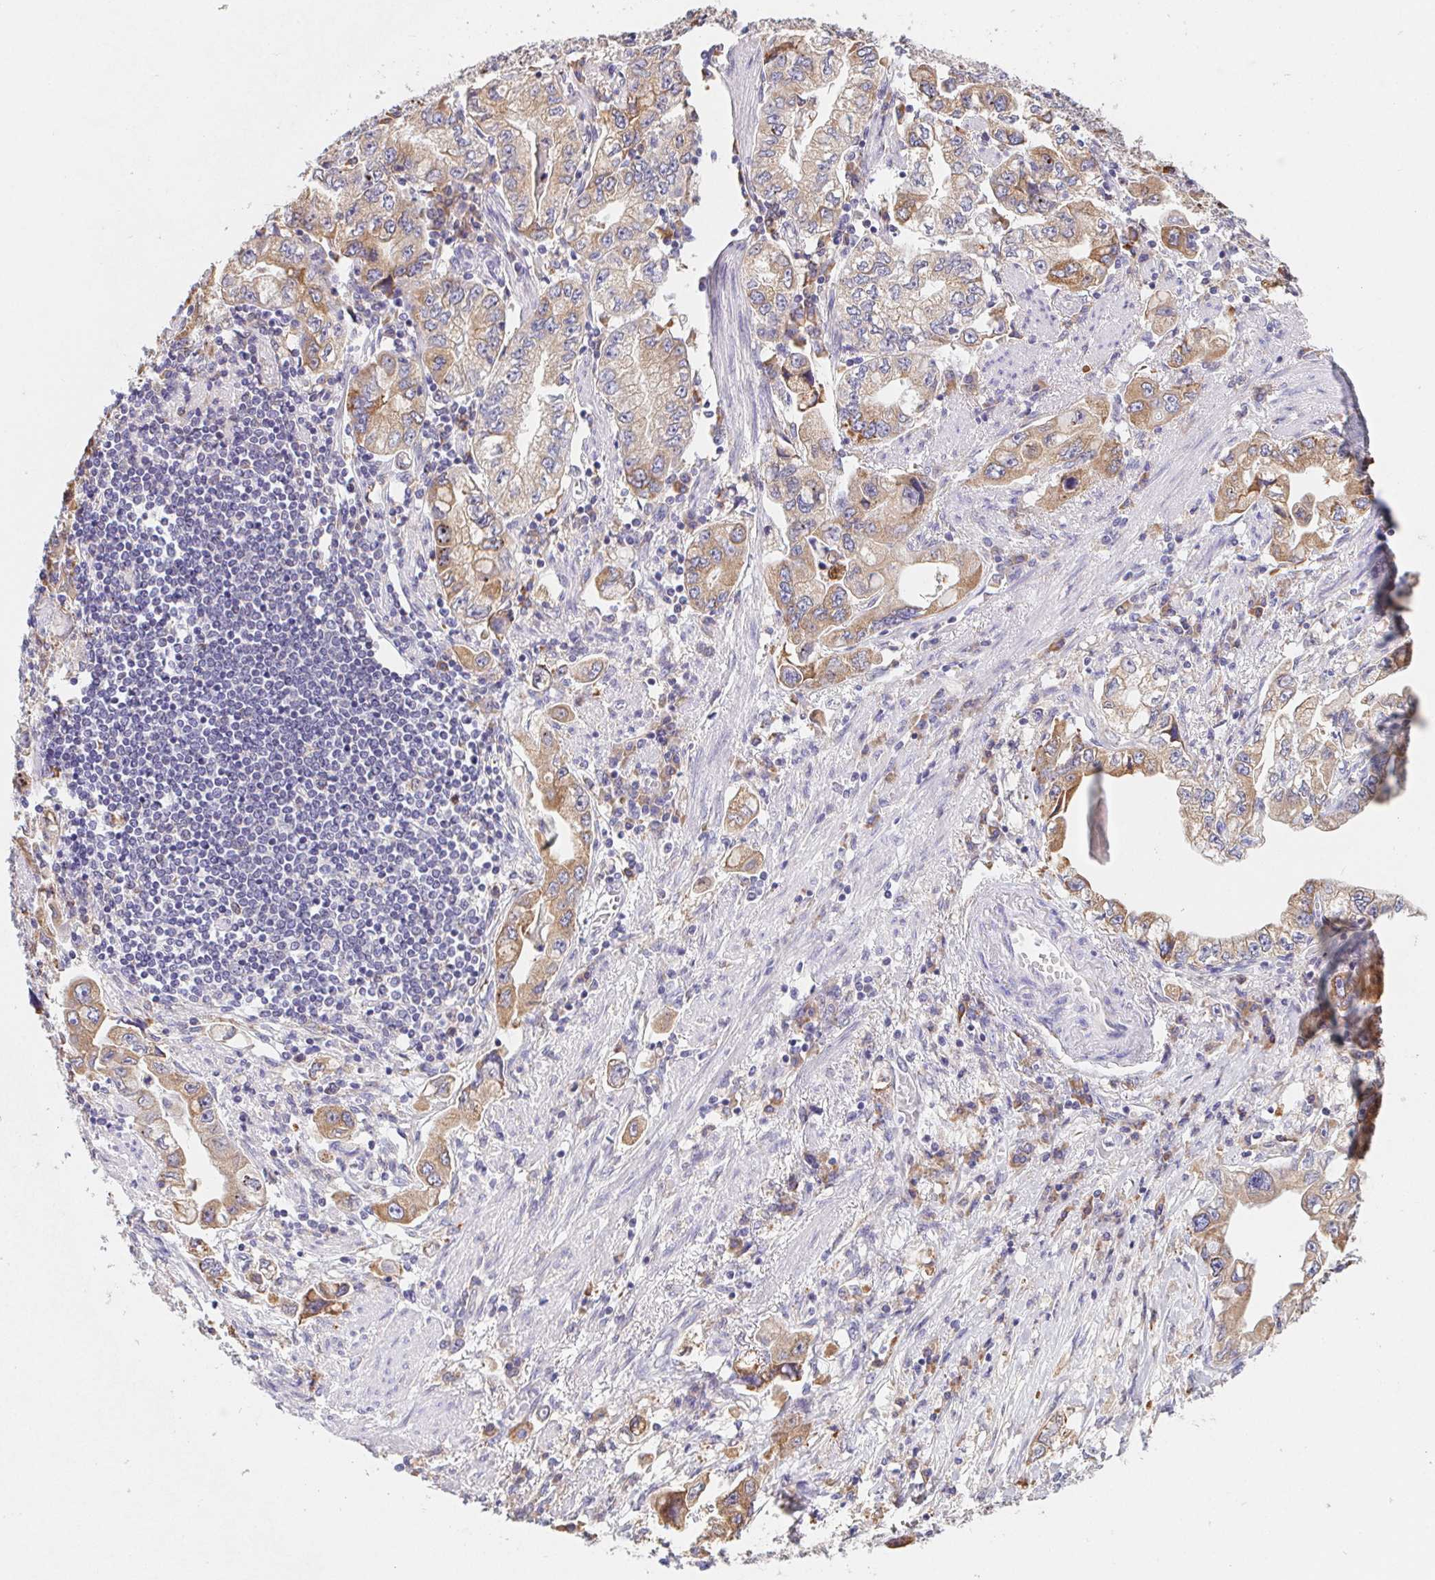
{"staining": {"intensity": "moderate", "quantity": ">75%", "location": "cytoplasmic/membranous"}, "tissue": "stomach cancer", "cell_type": "Tumor cells", "image_type": "cancer", "snomed": [{"axis": "morphology", "description": "Adenocarcinoma, NOS"}, {"axis": "topography", "description": "Stomach, lower"}], "caption": "This histopathology image exhibits immunohistochemistry (IHC) staining of human stomach cancer (adenocarcinoma), with medium moderate cytoplasmic/membranous positivity in about >75% of tumor cells.", "gene": "ADAM8", "patient": {"sex": "female", "age": 93}}